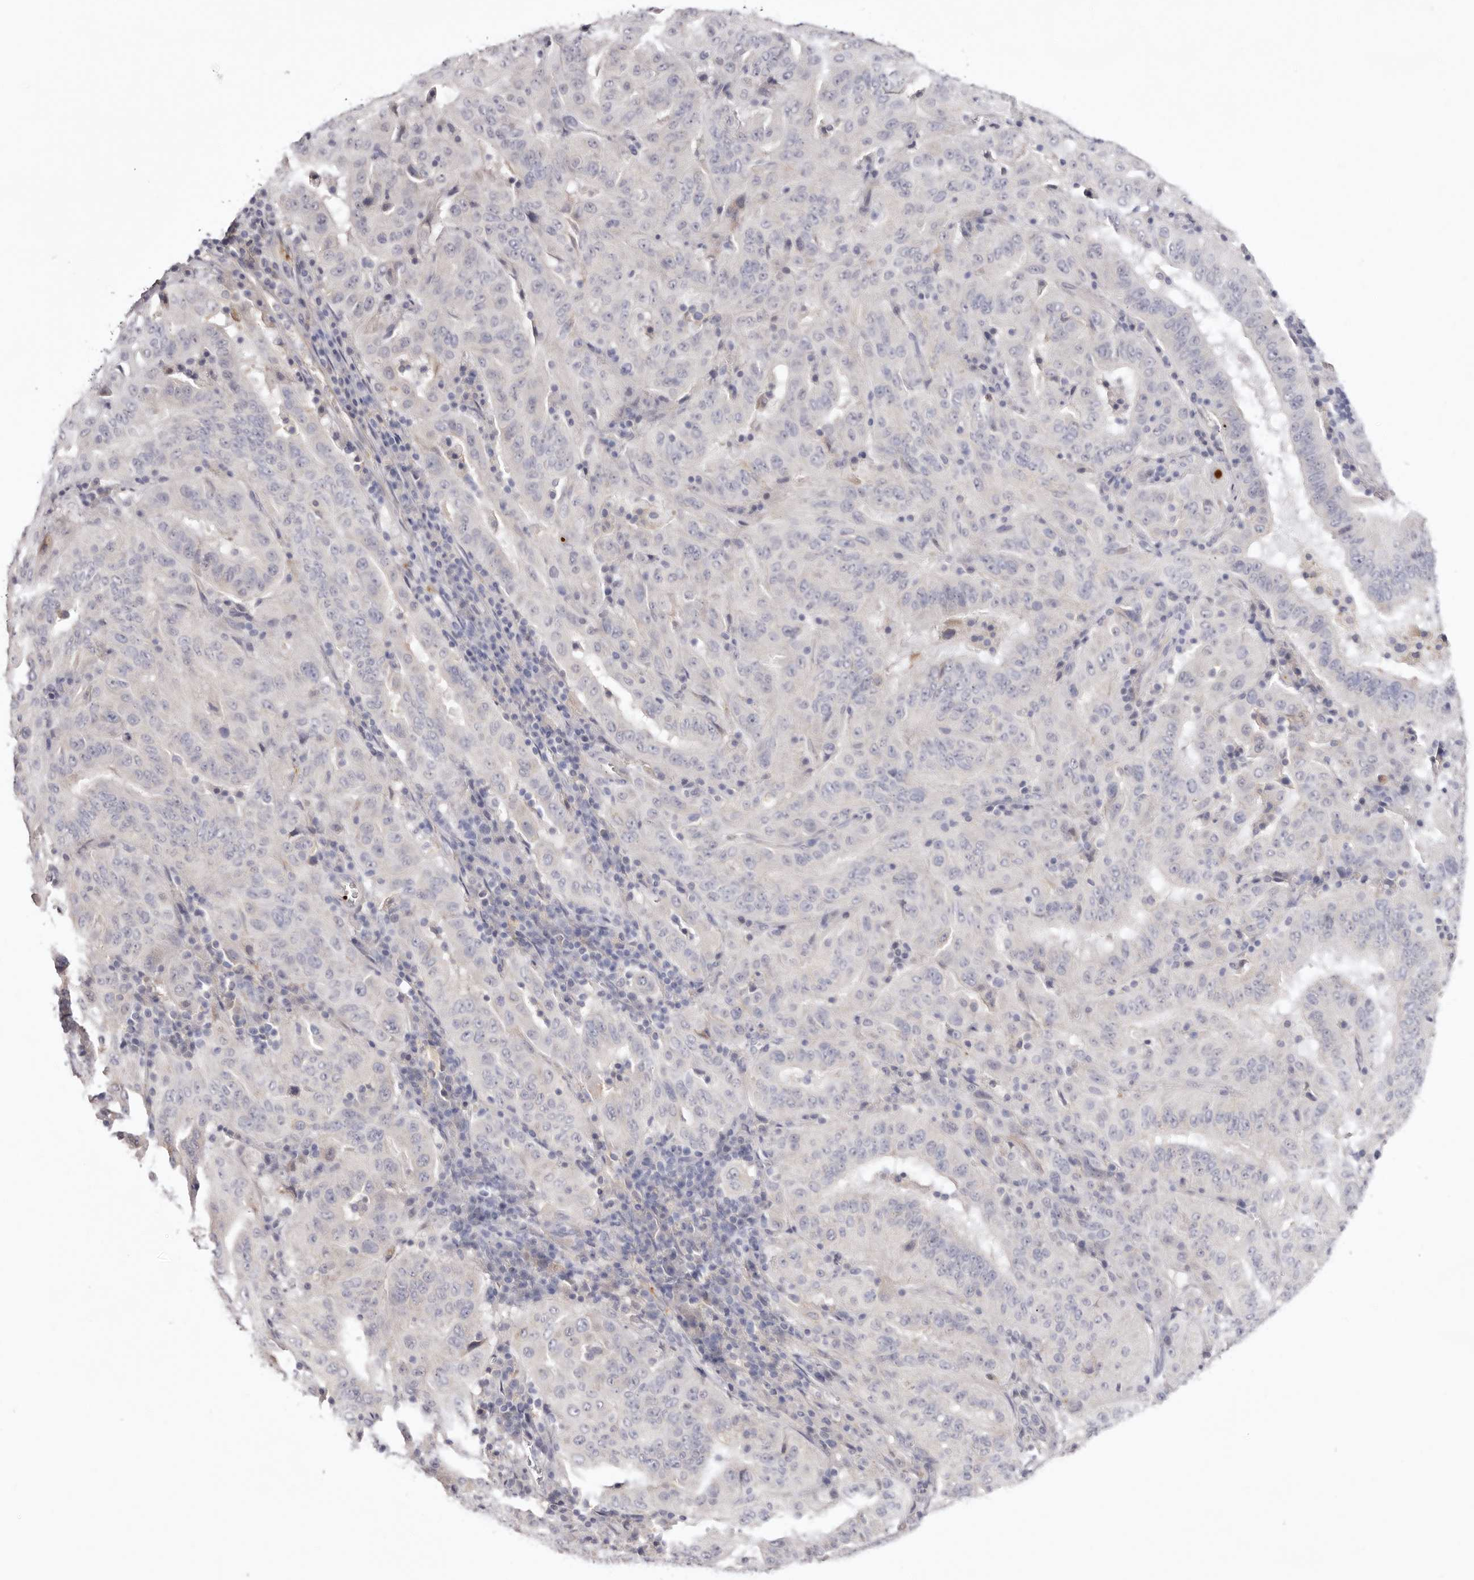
{"staining": {"intensity": "negative", "quantity": "none", "location": "none"}, "tissue": "pancreatic cancer", "cell_type": "Tumor cells", "image_type": "cancer", "snomed": [{"axis": "morphology", "description": "Adenocarcinoma, NOS"}, {"axis": "topography", "description": "Pancreas"}], "caption": "IHC image of human pancreatic adenocarcinoma stained for a protein (brown), which exhibits no expression in tumor cells. (DAB IHC visualized using brightfield microscopy, high magnification).", "gene": "LMLN", "patient": {"sex": "male", "age": 63}}